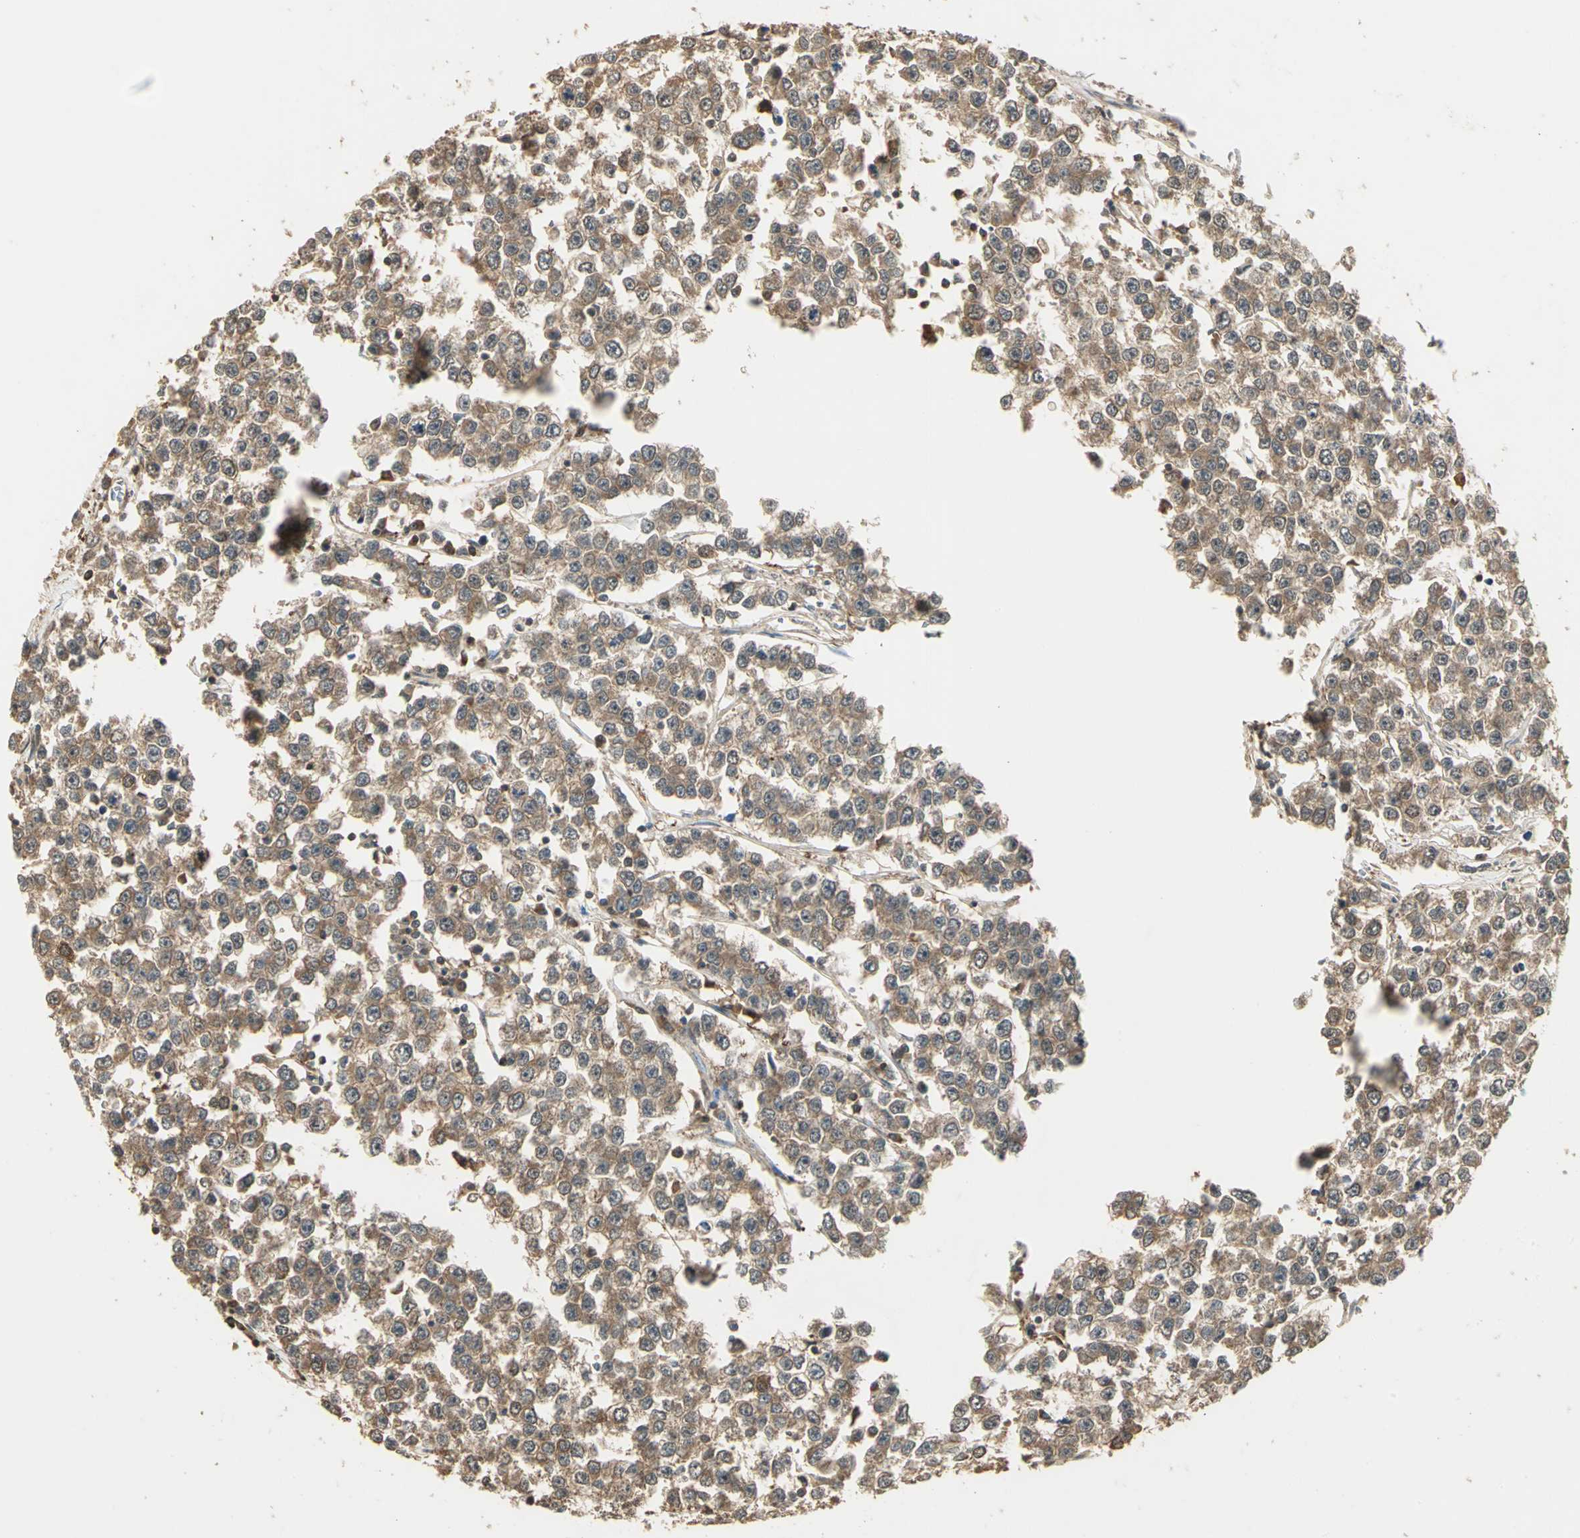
{"staining": {"intensity": "moderate", "quantity": ">75%", "location": "cytoplasmic/membranous"}, "tissue": "testis cancer", "cell_type": "Tumor cells", "image_type": "cancer", "snomed": [{"axis": "morphology", "description": "Seminoma, NOS"}, {"axis": "morphology", "description": "Carcinoma, Embryonal, NOS"}, {"axis": "topography", "description": "Testis"}], "caption": "Moderate cytoplasmic/membranous protein staining is present in about >75% of tumor cells in testis cancer (embryonal carcinoma). (IHC, brightfield microscopy, high magnification).", "gene": "PARK7", "patient": {"sex": "male", "age": 52}}